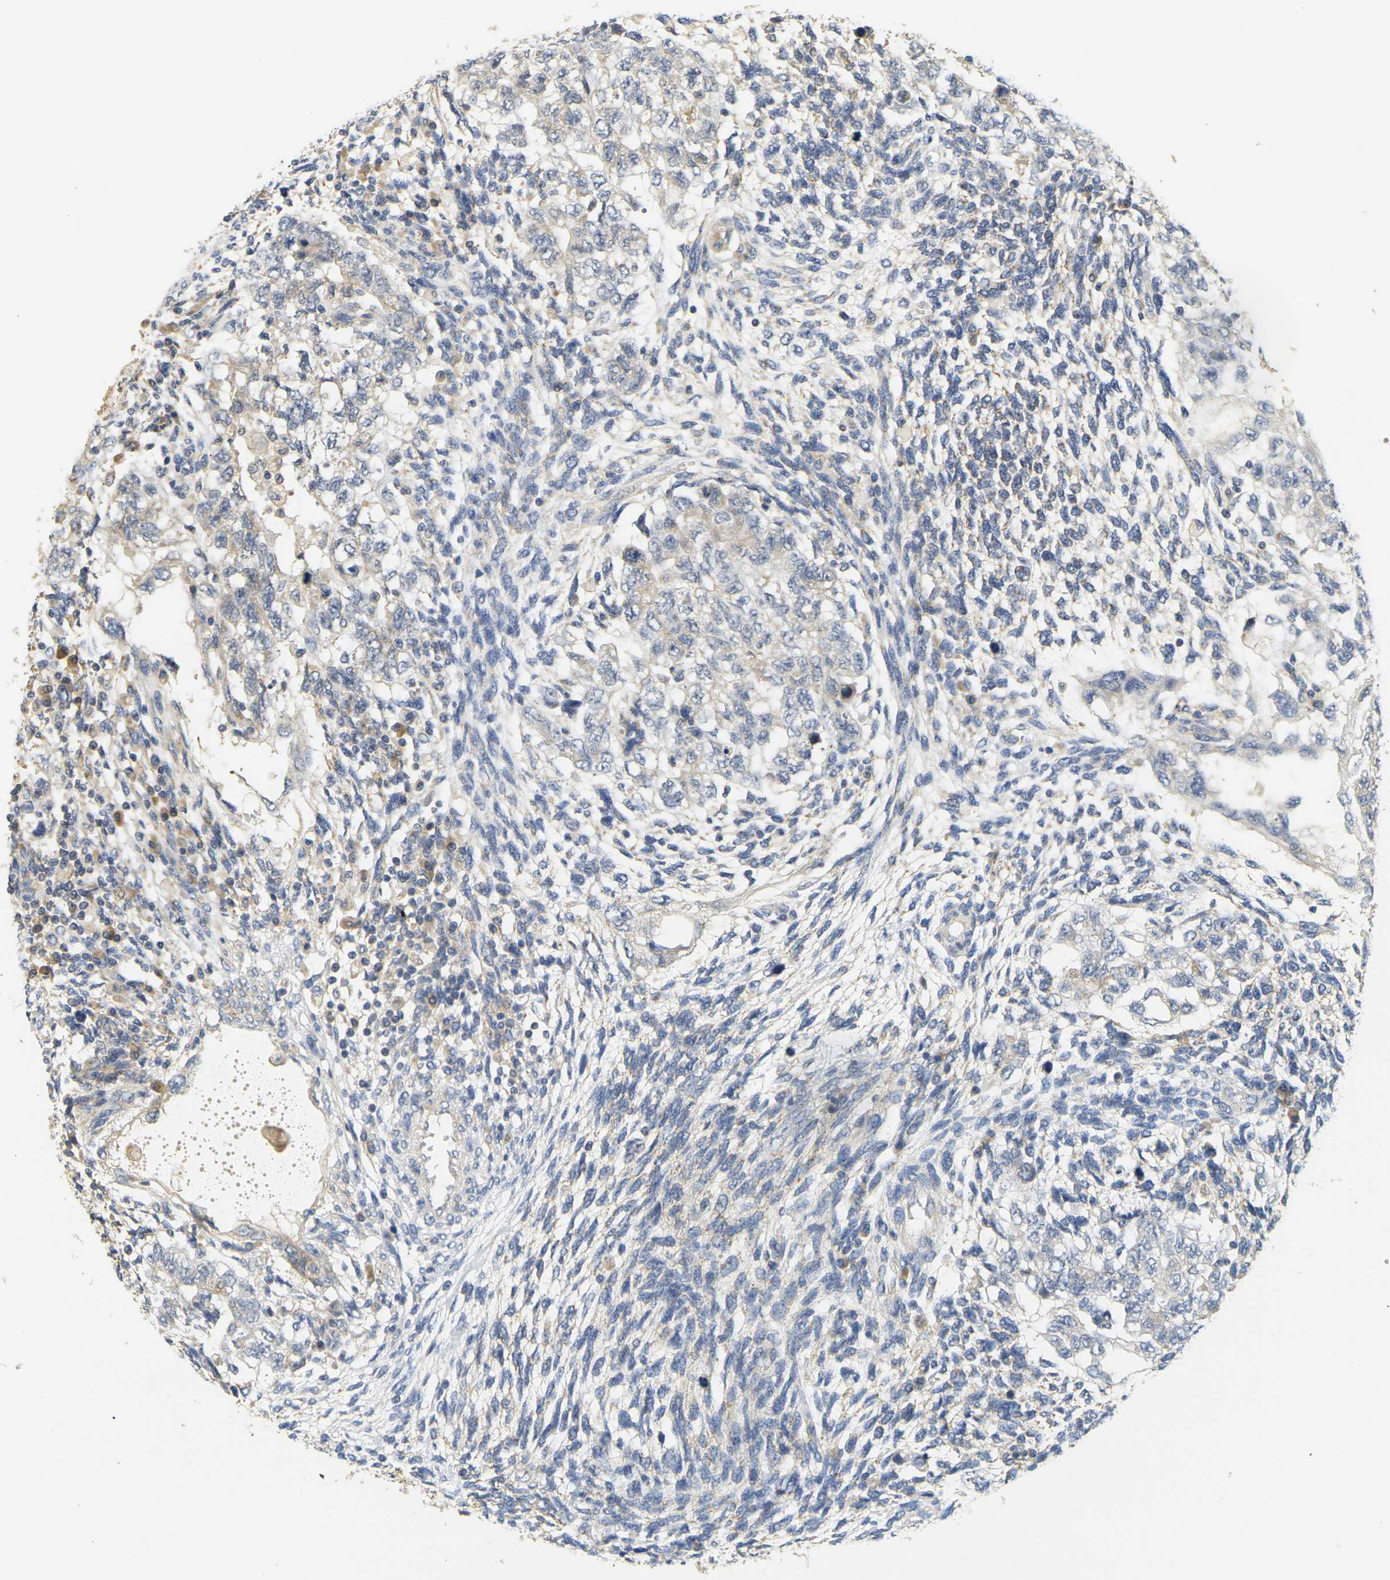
{"staining": {"intensity": "weak", "quantity": "<25%", "location": "cytoplasmic/membranous"}, "tissue": "testis cancer", "cell_type": "Tumor cells", "image_type": "cancer", "snomed": [{"axis": "morphology", "description": "Normal tissue, NOS"}, {"axis": "morphology", "description": "Carcinoma, Embryonal, NOS"}, {"axis": "topography", "description": "Testis"}], "caption": "Protein analysis of testis cancer (embryonal carcinoma) shows no significant staining in tumor cells. (DAB (3,3'-diaminobenzidine) immunohistochemistry (IHC) visualized using brightfield microscopy, high magnification).", "gene": "GDAP1", "patient": {"sex": "male", "age": 36}}